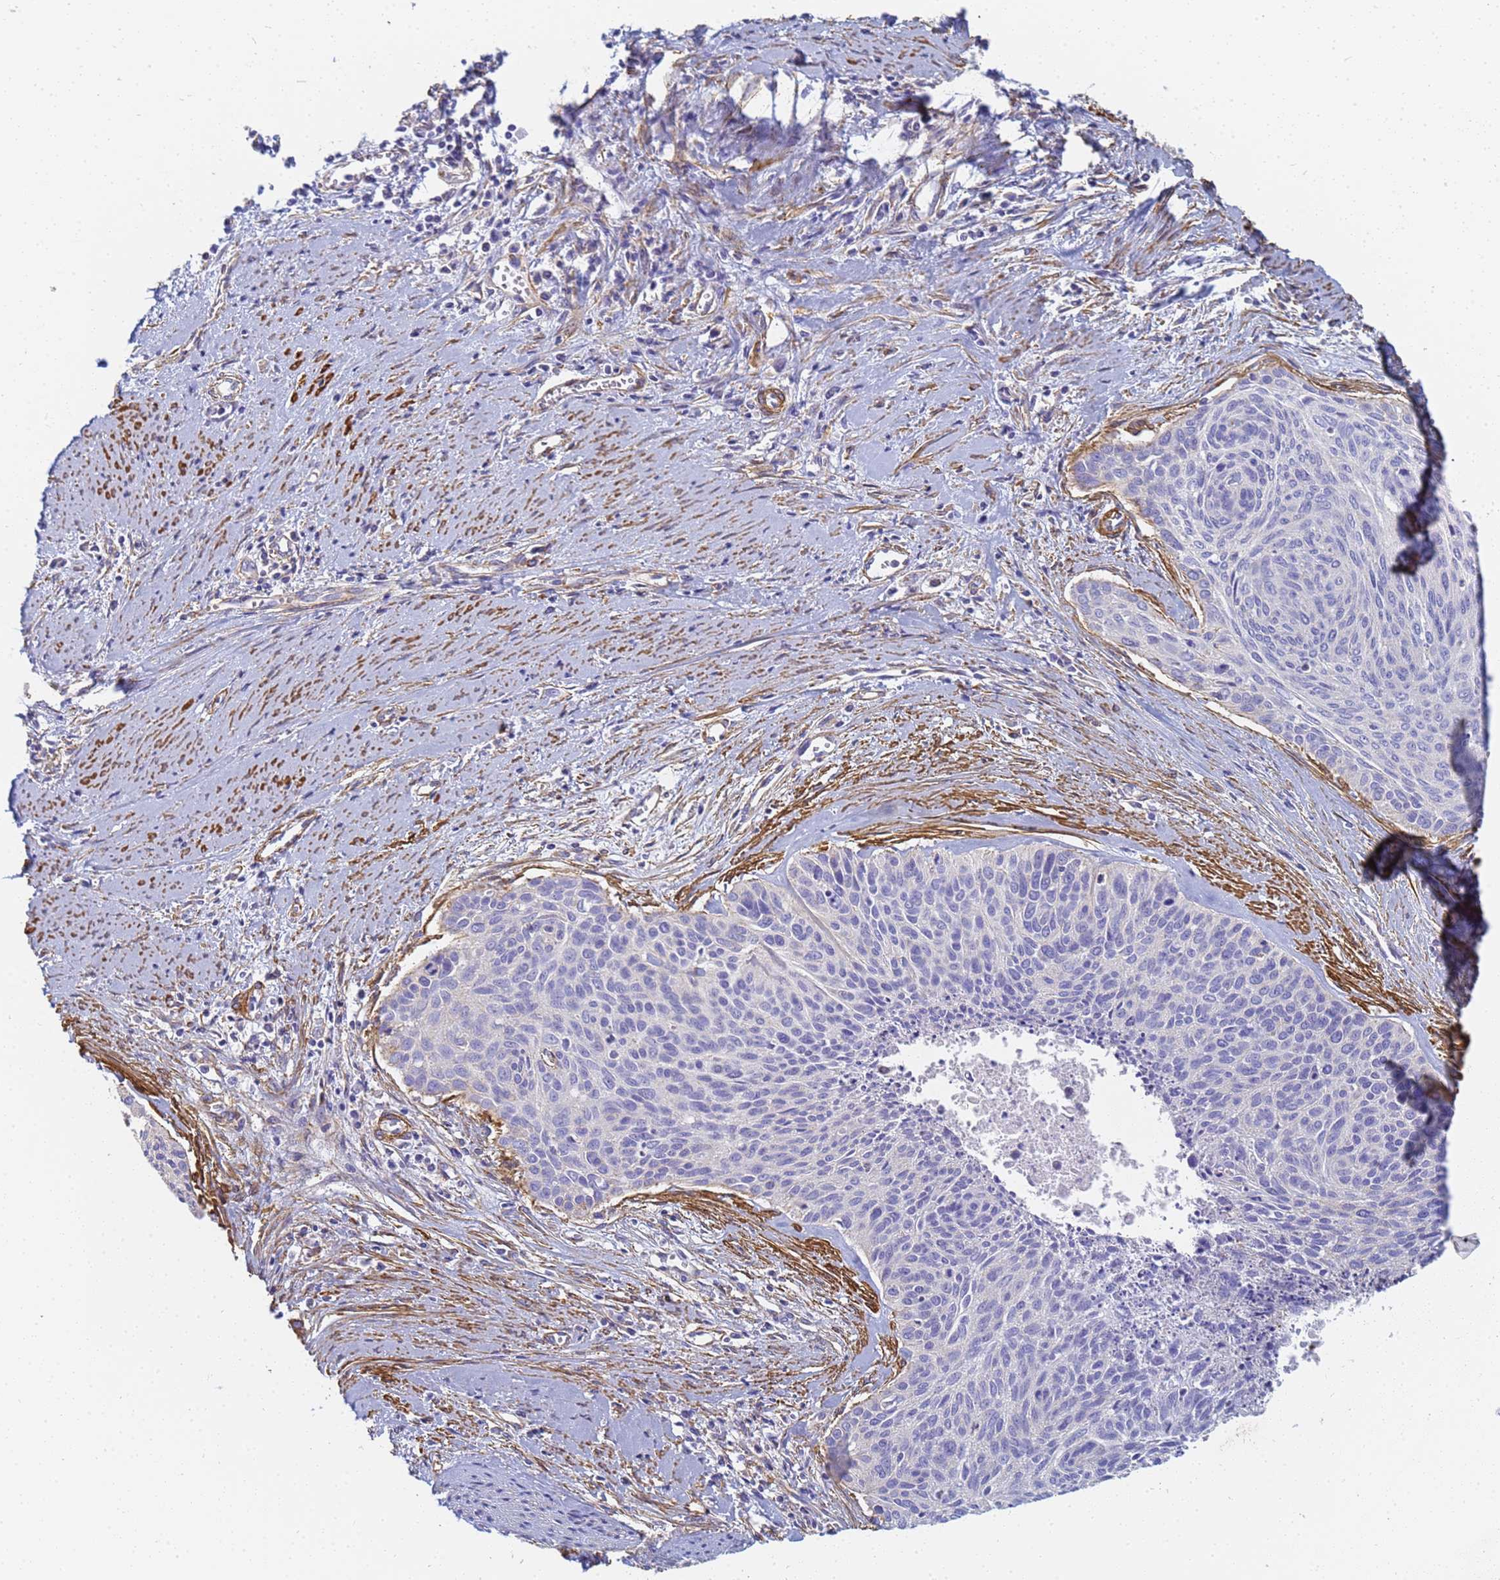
{"staining": {"intensity": "negative", "quantity": "none", "location": "none"}, "tissue": "cervical cancer", "cell_type": "Tumor cells", "image_type": "cancer", "snomed": [{"axis": "morphology", "description": "Squamous cell carcinoma, NOS"}, {"axis": "topography", "description": "Cervix"}], "caption": "Immunohistochemistry micrograph of human cervical cancer stained for a protein (brown), which shows no staining in tumor cells. Brightfield microscopy of IHC stained with DAB (3,3'-diaminobenzidine) (brown) and hematoxylin (blue), captured at high magnification.", "gene": "TPM1", "patient": {"sex": "female", "age": 55}}